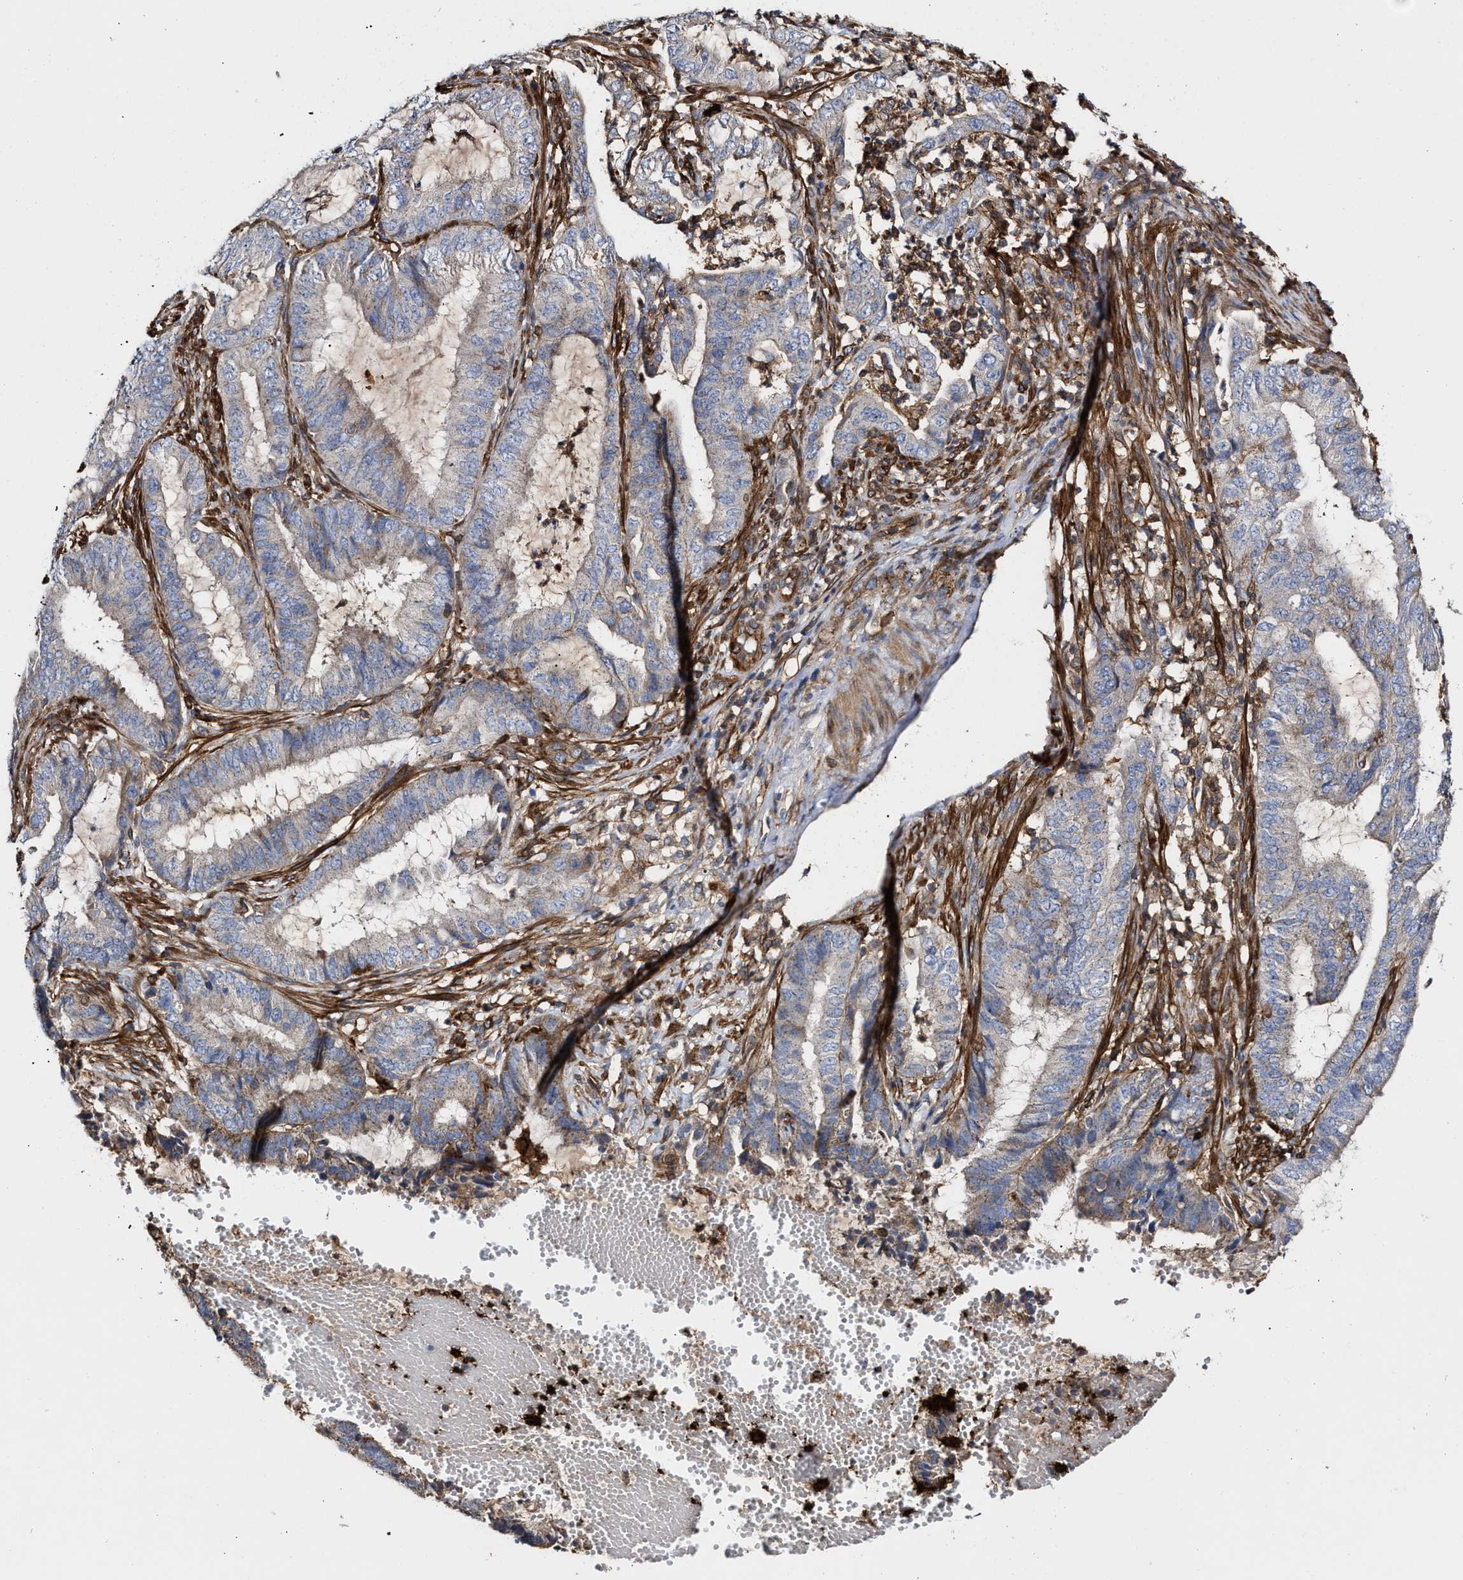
{"staining": {"intensity": "weak", "quantity": "<25%", "location": "cytoplasmic/membranous"}, "tissue": "endometrial cancer", "cell_type": "Tumor cells", "image_type": "cancer", "snomed": [{"axis": "morphology", "description": "Adenocarcinoma, NOS"}, {"axis": "topography", "description": "Endometrium"}], "caption": "Tumor cells show no significant protein positivity in adenocarcinoma (endometrial).", "gene": "HS3ST5", "patient": {"sex": "female", "age": 51}}